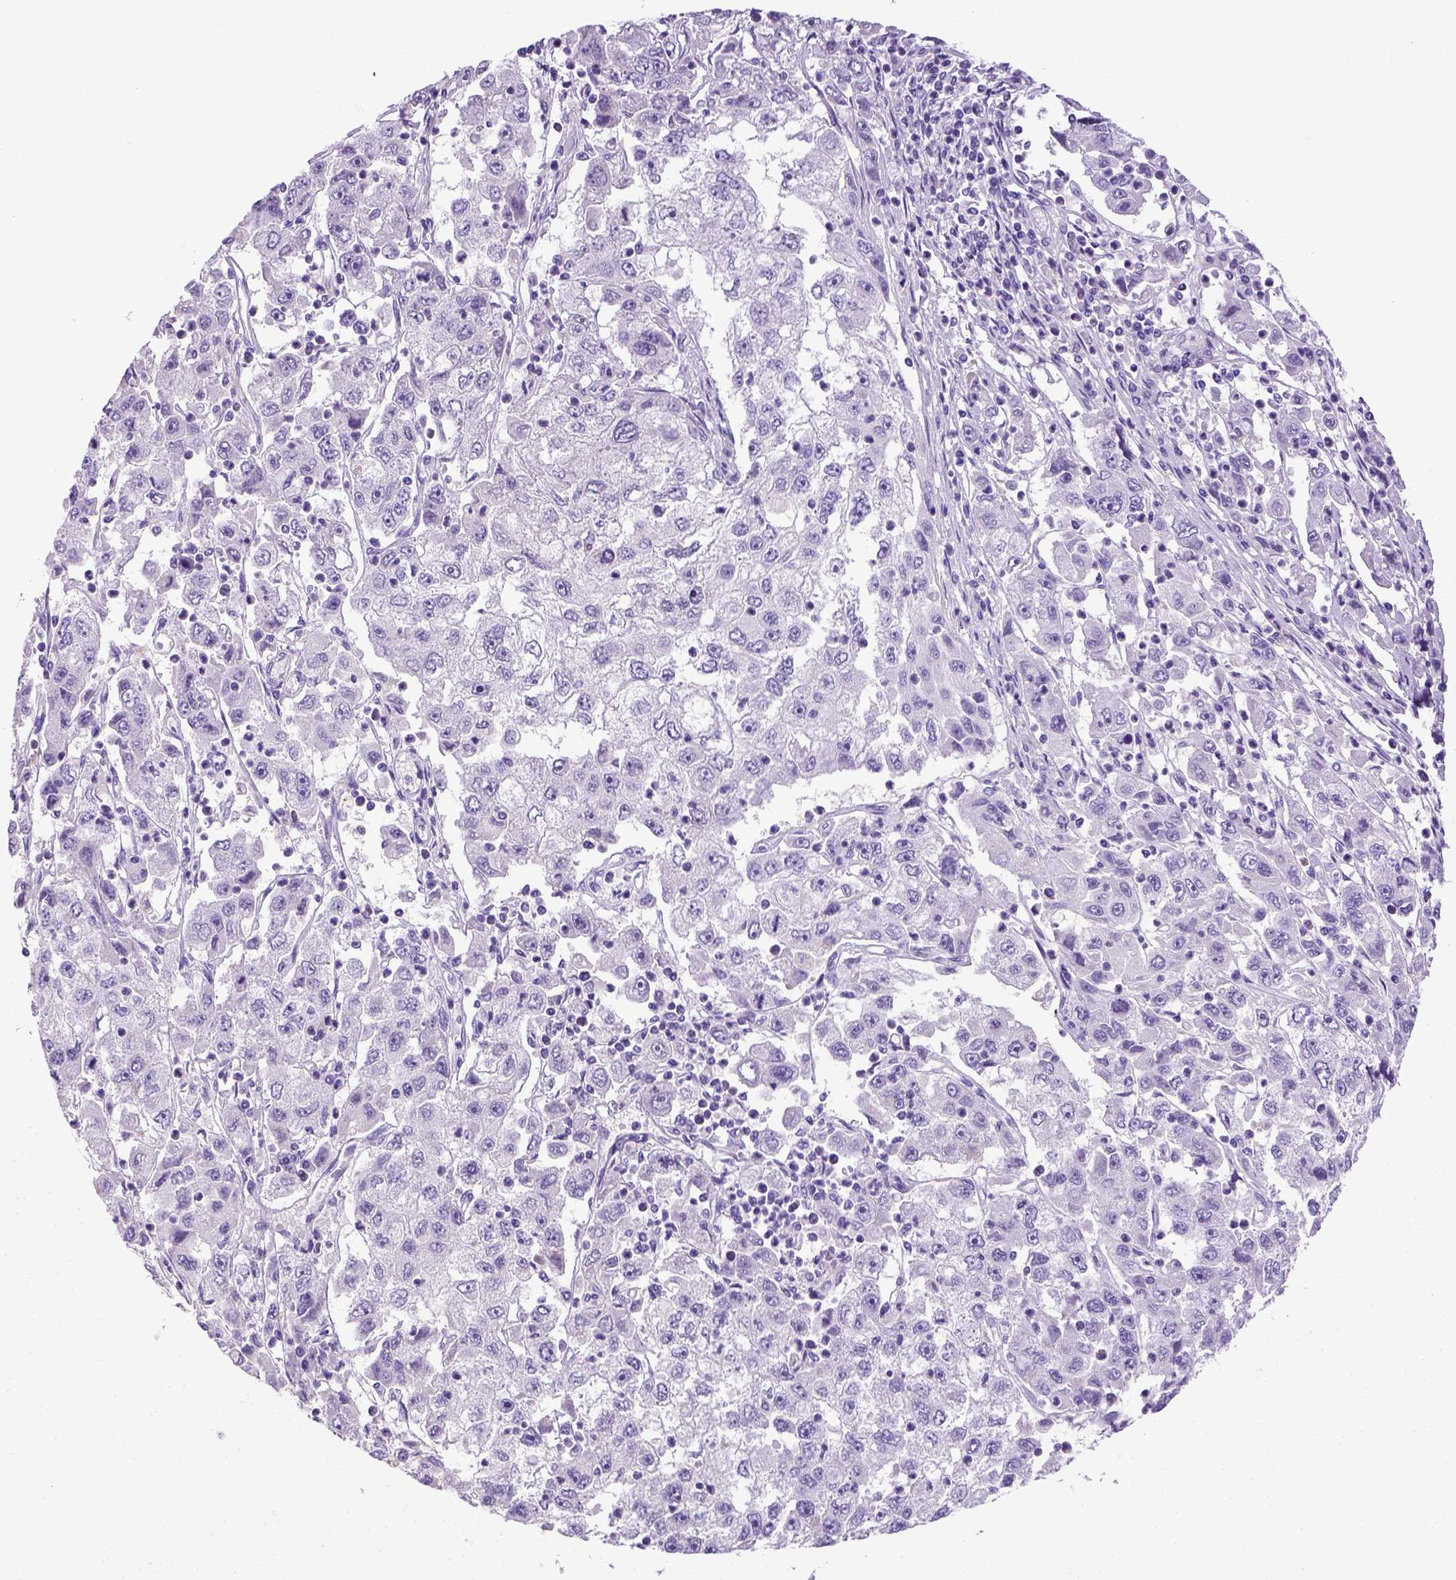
{"staining": {"intensity": "negative", "quantity": "none", "location": "none"}, "tissue": "cervical cancer", "cell_type": "Tumor cells", "image_type": "cancer", "snomed": [{"axis": "morphology", "description": "Squamous cell carcinoma, NOS"}, {"axis": "topography", "description": "Cervix"}], "caption": "An immunohistochemistry (IHC) histopathology image of cervical cancer (squamous cell carcinoma) is shown. There is no staining in tumor cells of cervical cancer (squamous cell carcinoma).", "gene": "KRT71", "patient": {"sex": "female", "age": 36}}